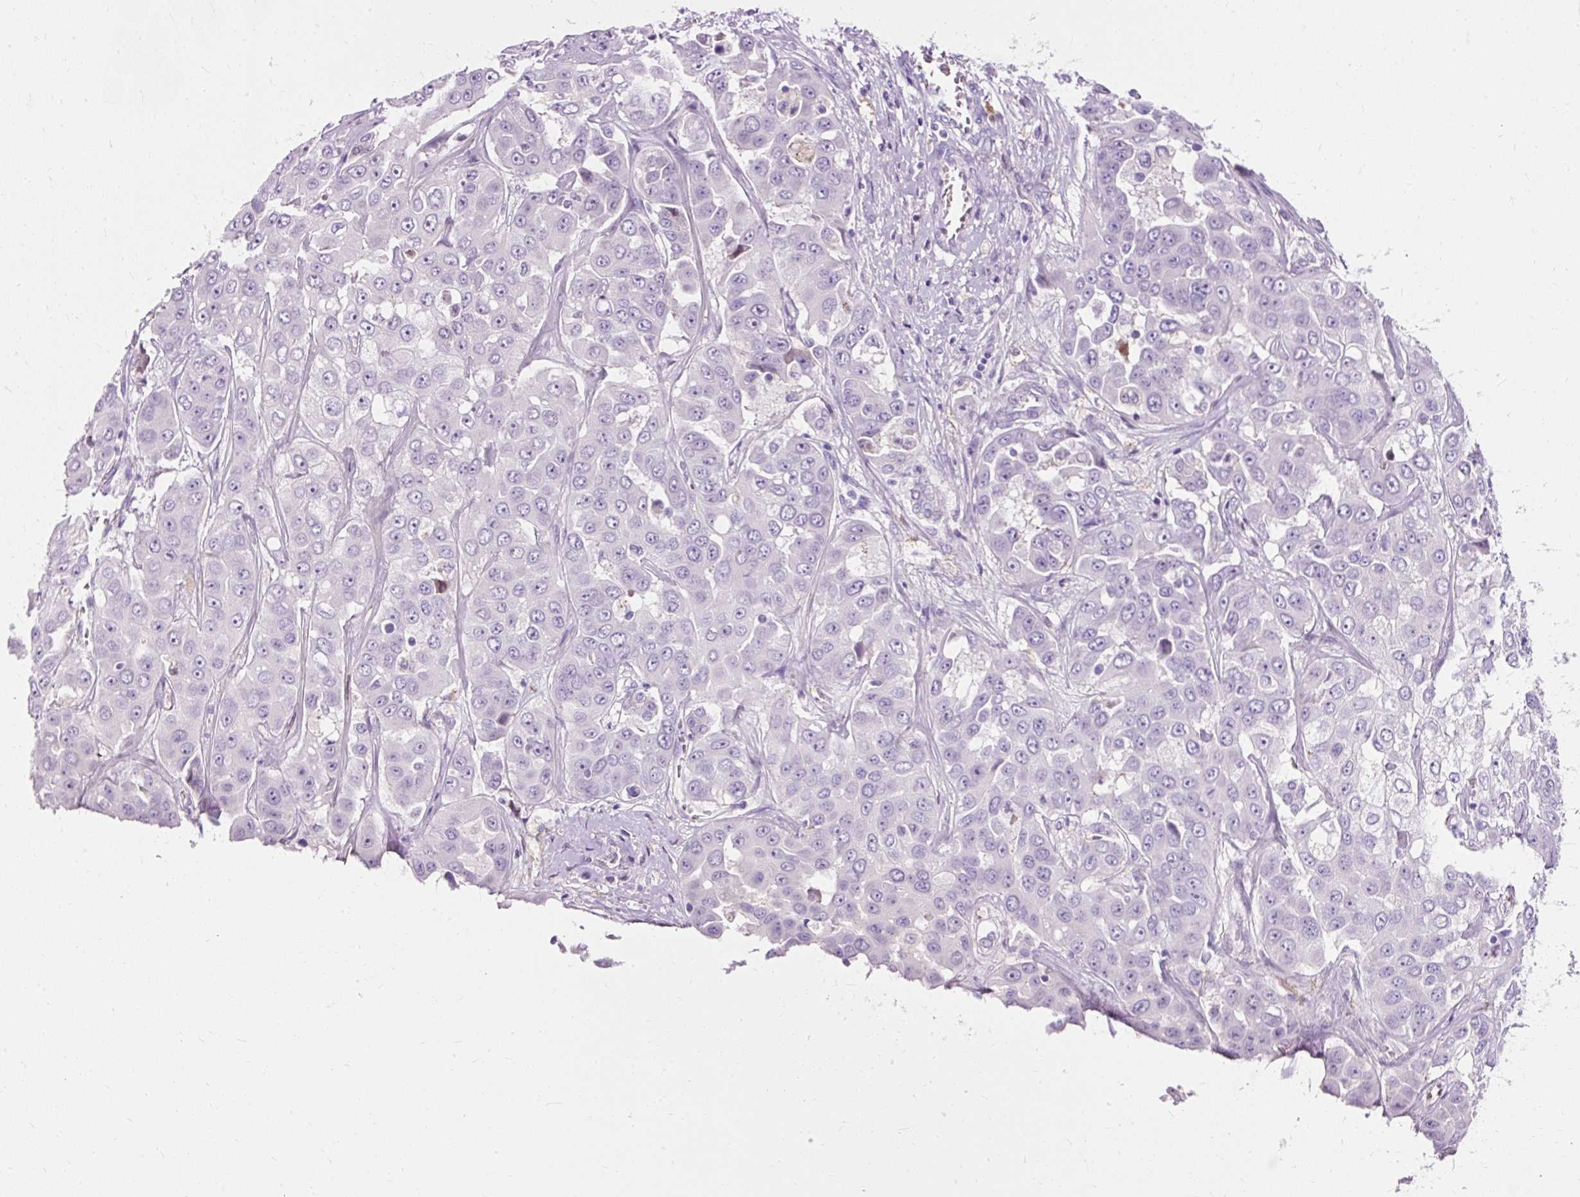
{"staining": {"intensity": "negative", "quantity": "none", "location": "none"}, "tissue": "liver cancer", "cell_type": "Tumor cells", "image_type": "cancer", "snomed": [{"axis": "morphology", "description": "Cholangiocarcinoma"}, {"axis": "topography", "description": "Liver"}], "caption": "High magnification brightfield microscopy of liver cancer stained with DAB (3,3'-diaminobenzidine) (brown) and counterstained with hematoxylin (blue): tumor cells show no significant staining. (DAB (3,3'-diaminobenzidine) immunohistochemistry (IHC), high magnification).", "gene": "CLDN25", "patient": {"sex": "female", "age": 52}}